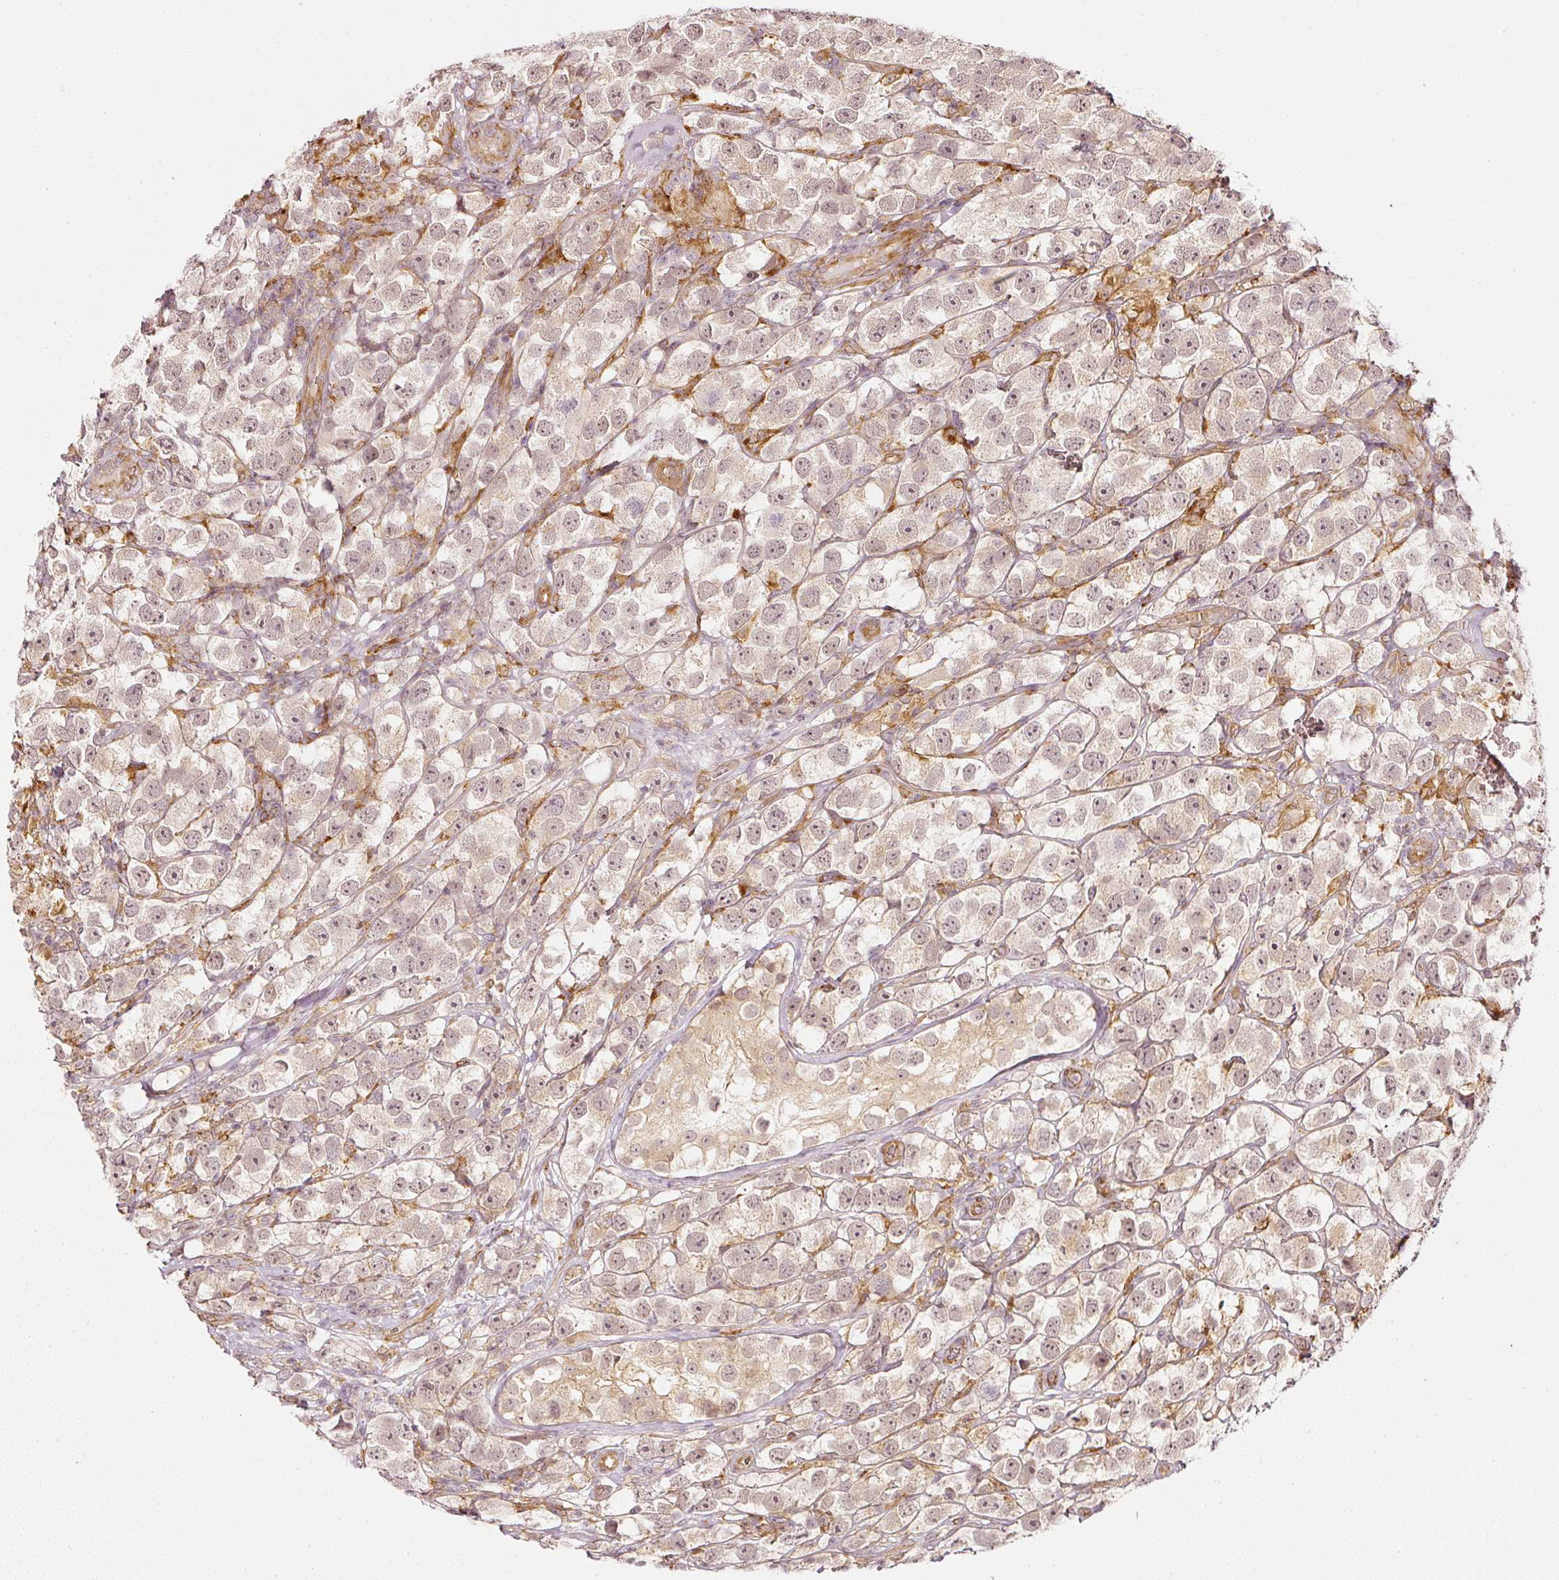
{"staining": {"intensity": "weak", "quantity": "25%-75%", "location": "nuclear"}, "tissue": "testis cancer", "cell_type": "Tumor cells", "image_type": "cancer", "snomed": [{"axis": "morphology", "description": "Seminoma, NOS"}, {"axis": "topography", "description": "Testis"}], "caption": "A brown stain shows weak nuclear positivity of a protein in human seminoma (testis) tumor cells.", "gene": "DRD2", "patient": {"sex": "male", "age": 26}}